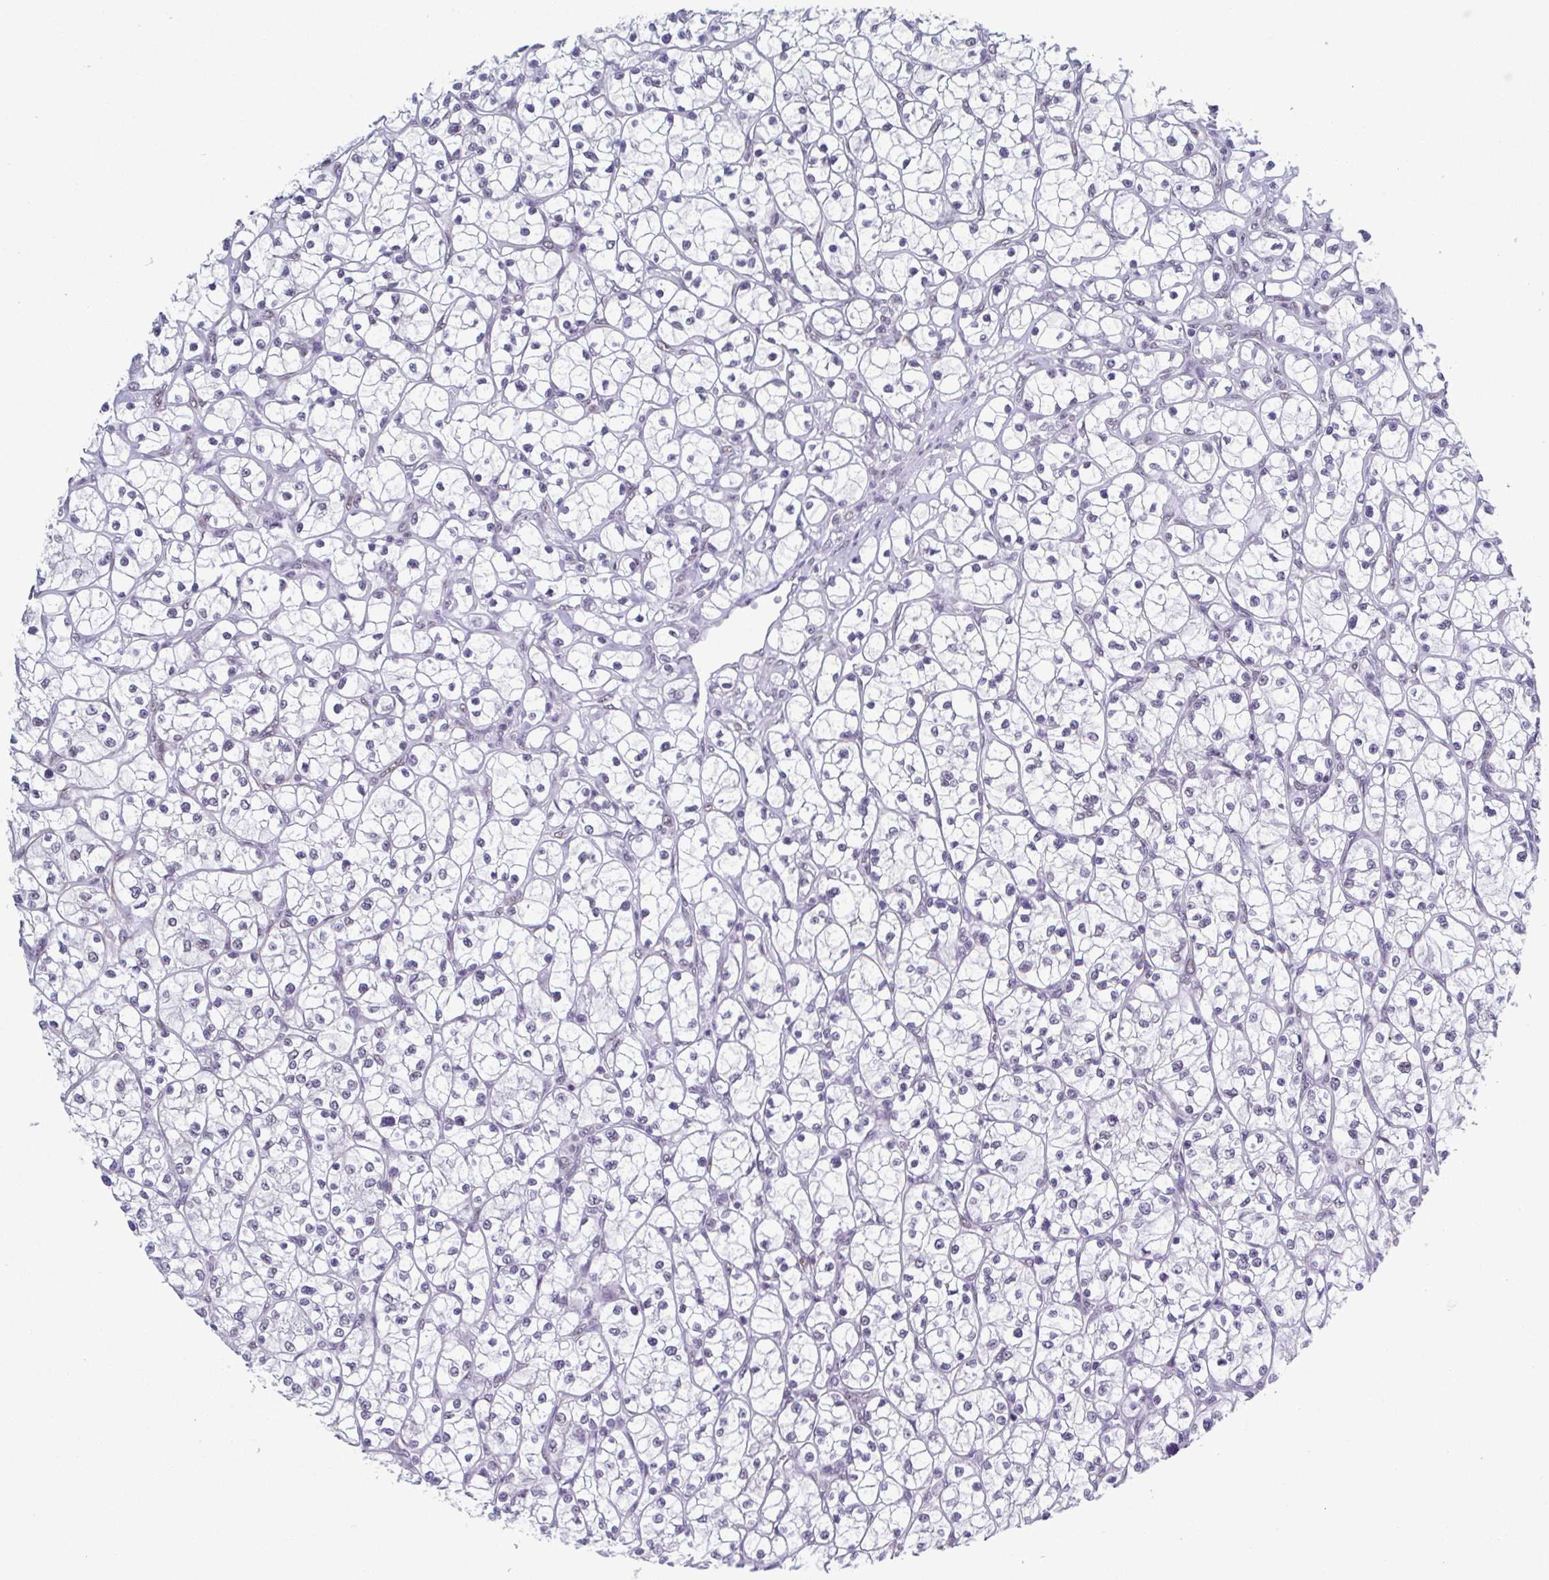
{"staining": {"intensity": "negative", "quantity": "none", "location": "none"}, "tissue": "renal cancer", "cell_type": "Tumor cells", "image_type": "cancer", "snomed": [{"axis": "morphology", "description": "Adenocarcinoma, NOS"}, {"axis": "topography", "description": "Kidney"}], "caption": "This is a micrograph of immunohistochemistry staining of renal cancer (adenocarcinoma), which shows no positivity in tumor cells. (Brightfield microscopy of DAB immunohistochemistry (IHC) at high magnification).", "gene": "TMEM92", "patient": {"sex": "female", "age": 64}}